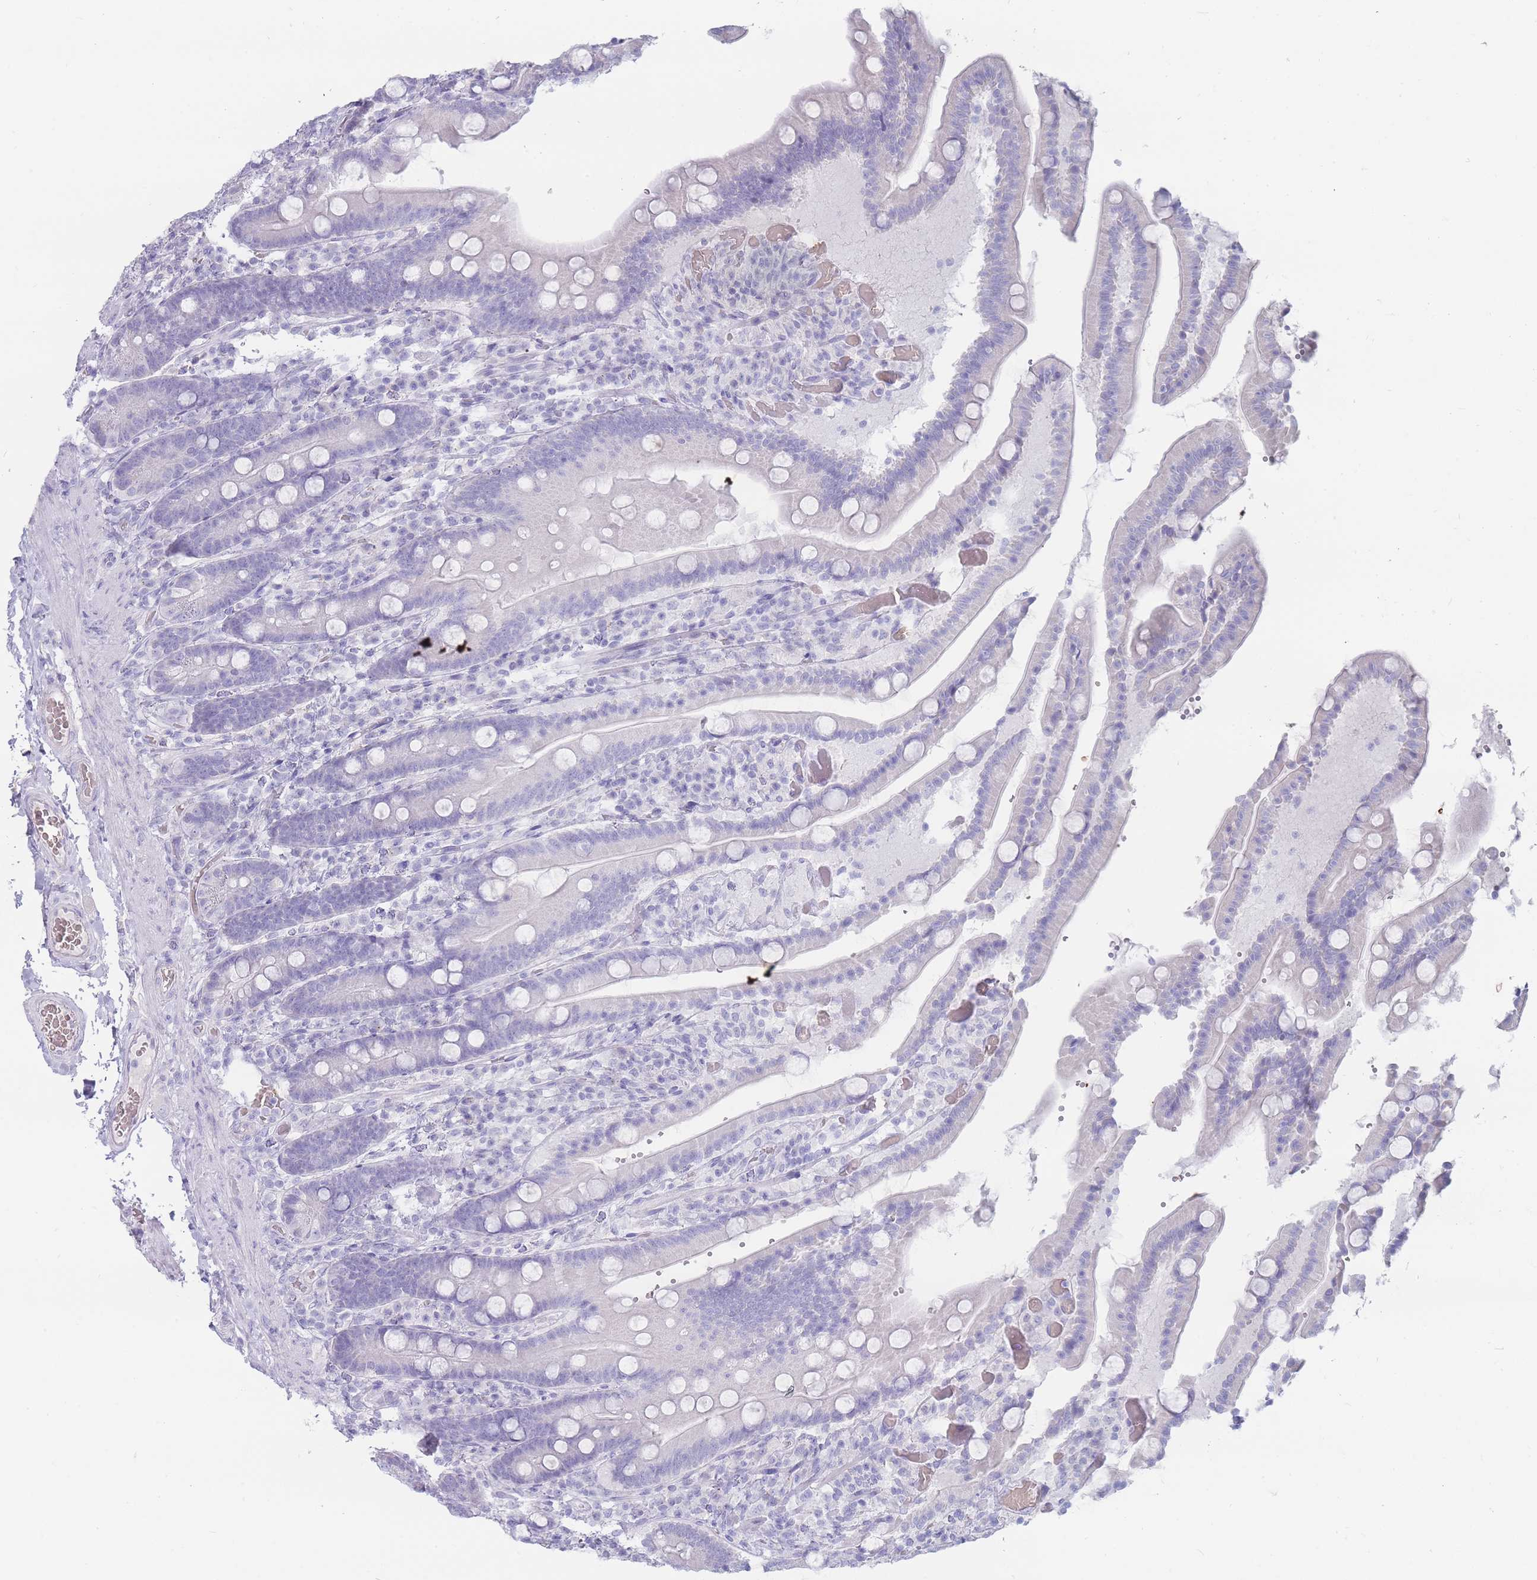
{"staining": {"intensity": "negative", "quantity": "none", "location": "none"}, "tissue": "duodenum", "cell_type": "Glandular cells", "image_type": "normal", "snomed": [{"axis": "morphology", "description": "Normal tissue, NOS"}, {"axis": "topography", "description": "Duodenum"}], "caption": "Immunohistochemistry (IHC) of unremarkable human duodenum displays no expression in glandular cells.", "gene": "ENSG00000284931", "patient": {"sex": "female", "age": 62}}